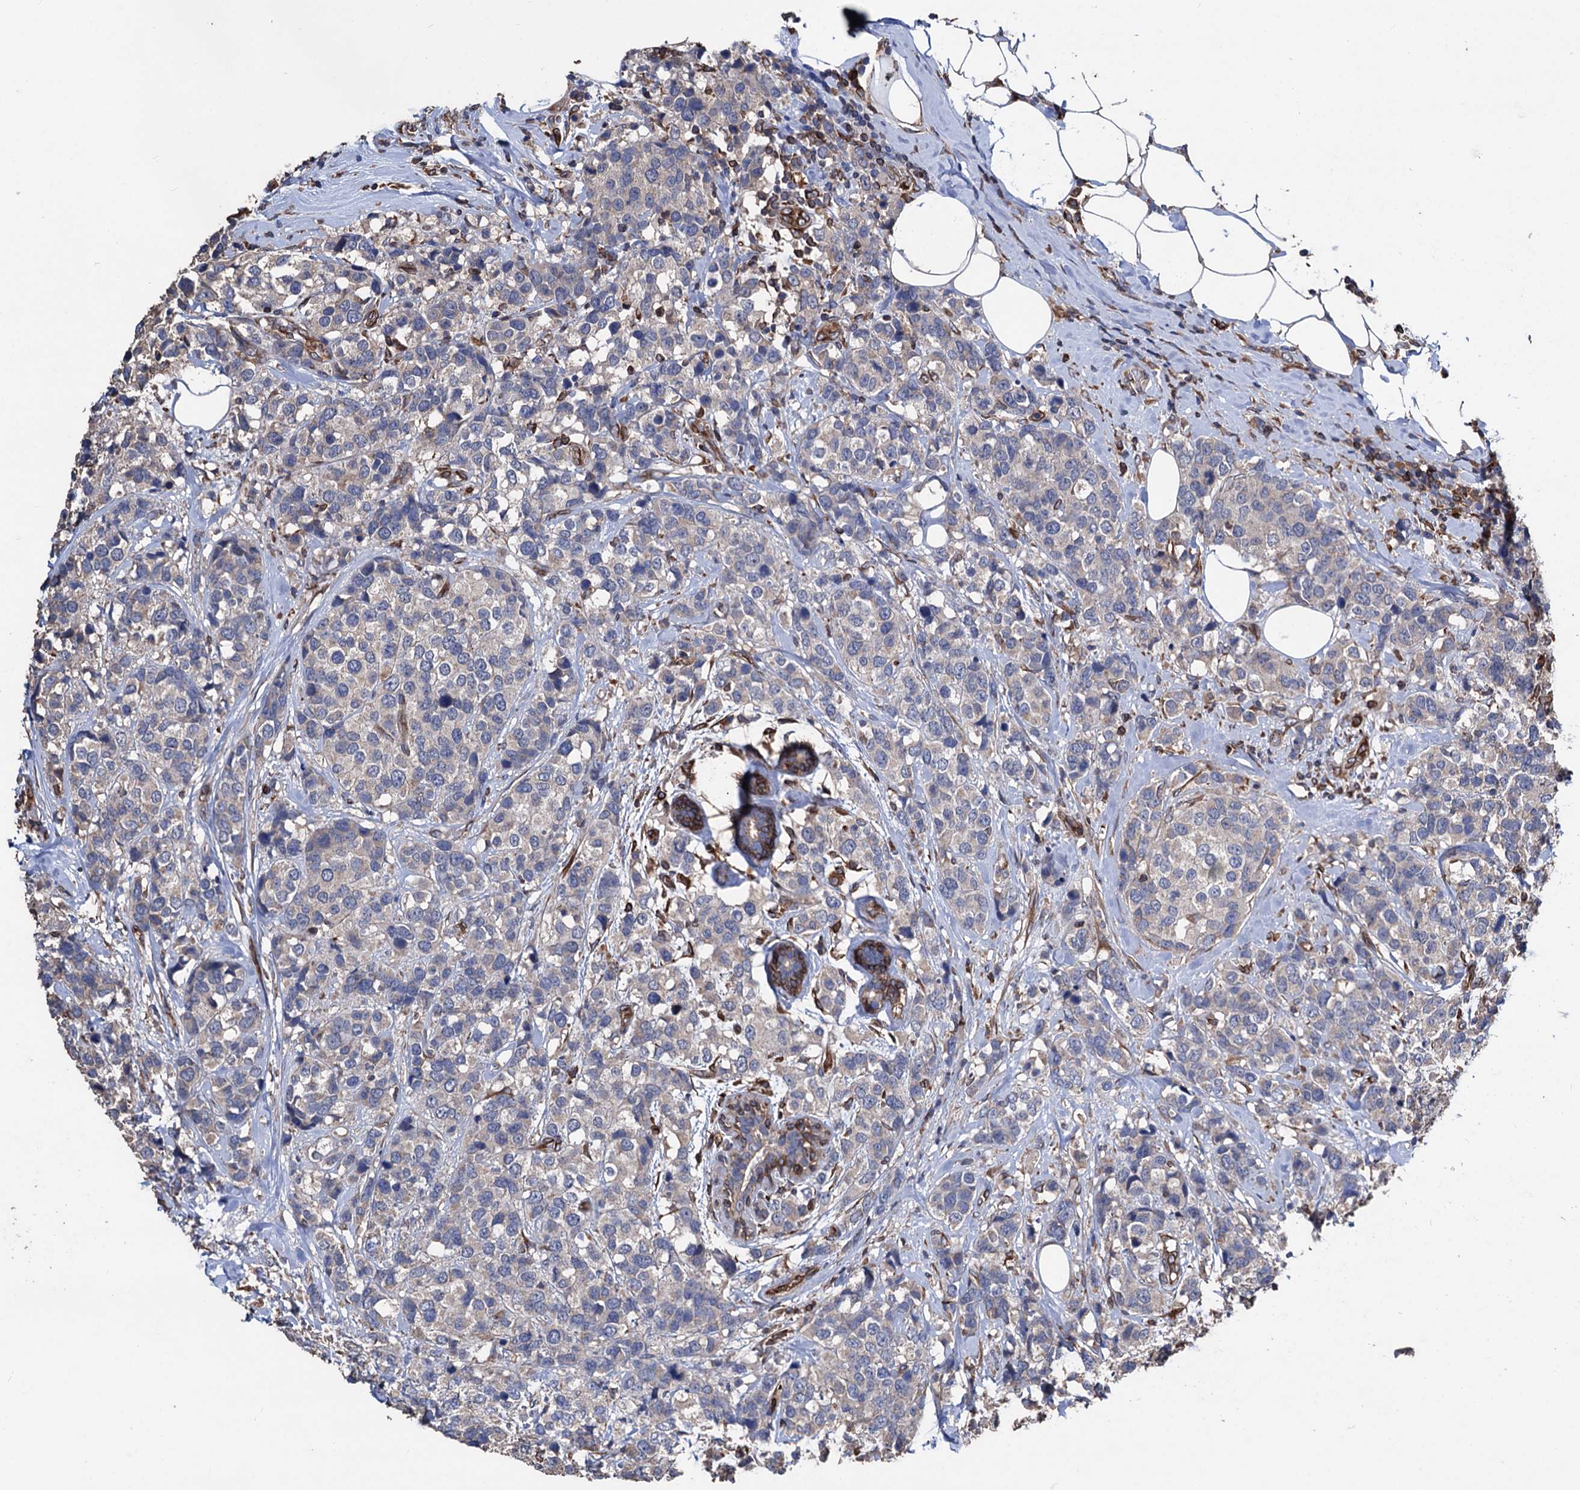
{"staining": {"intensity": "negative", "quantity": "none", "location": "none"}, "tissue": "breast cancer", "cell_type": "Tumor cells", "image_type": "cancer", "snomed": [{"axis": "morphology", "description": "Lobular carcinoma"}, {"axis": "topography", "description": "Breast"}], "caption": "The image exhibits no staining of tumor cells in breast lobular carcinoma.", "gene": "STING1", "patient": {"sex": "female", "age": 59}}